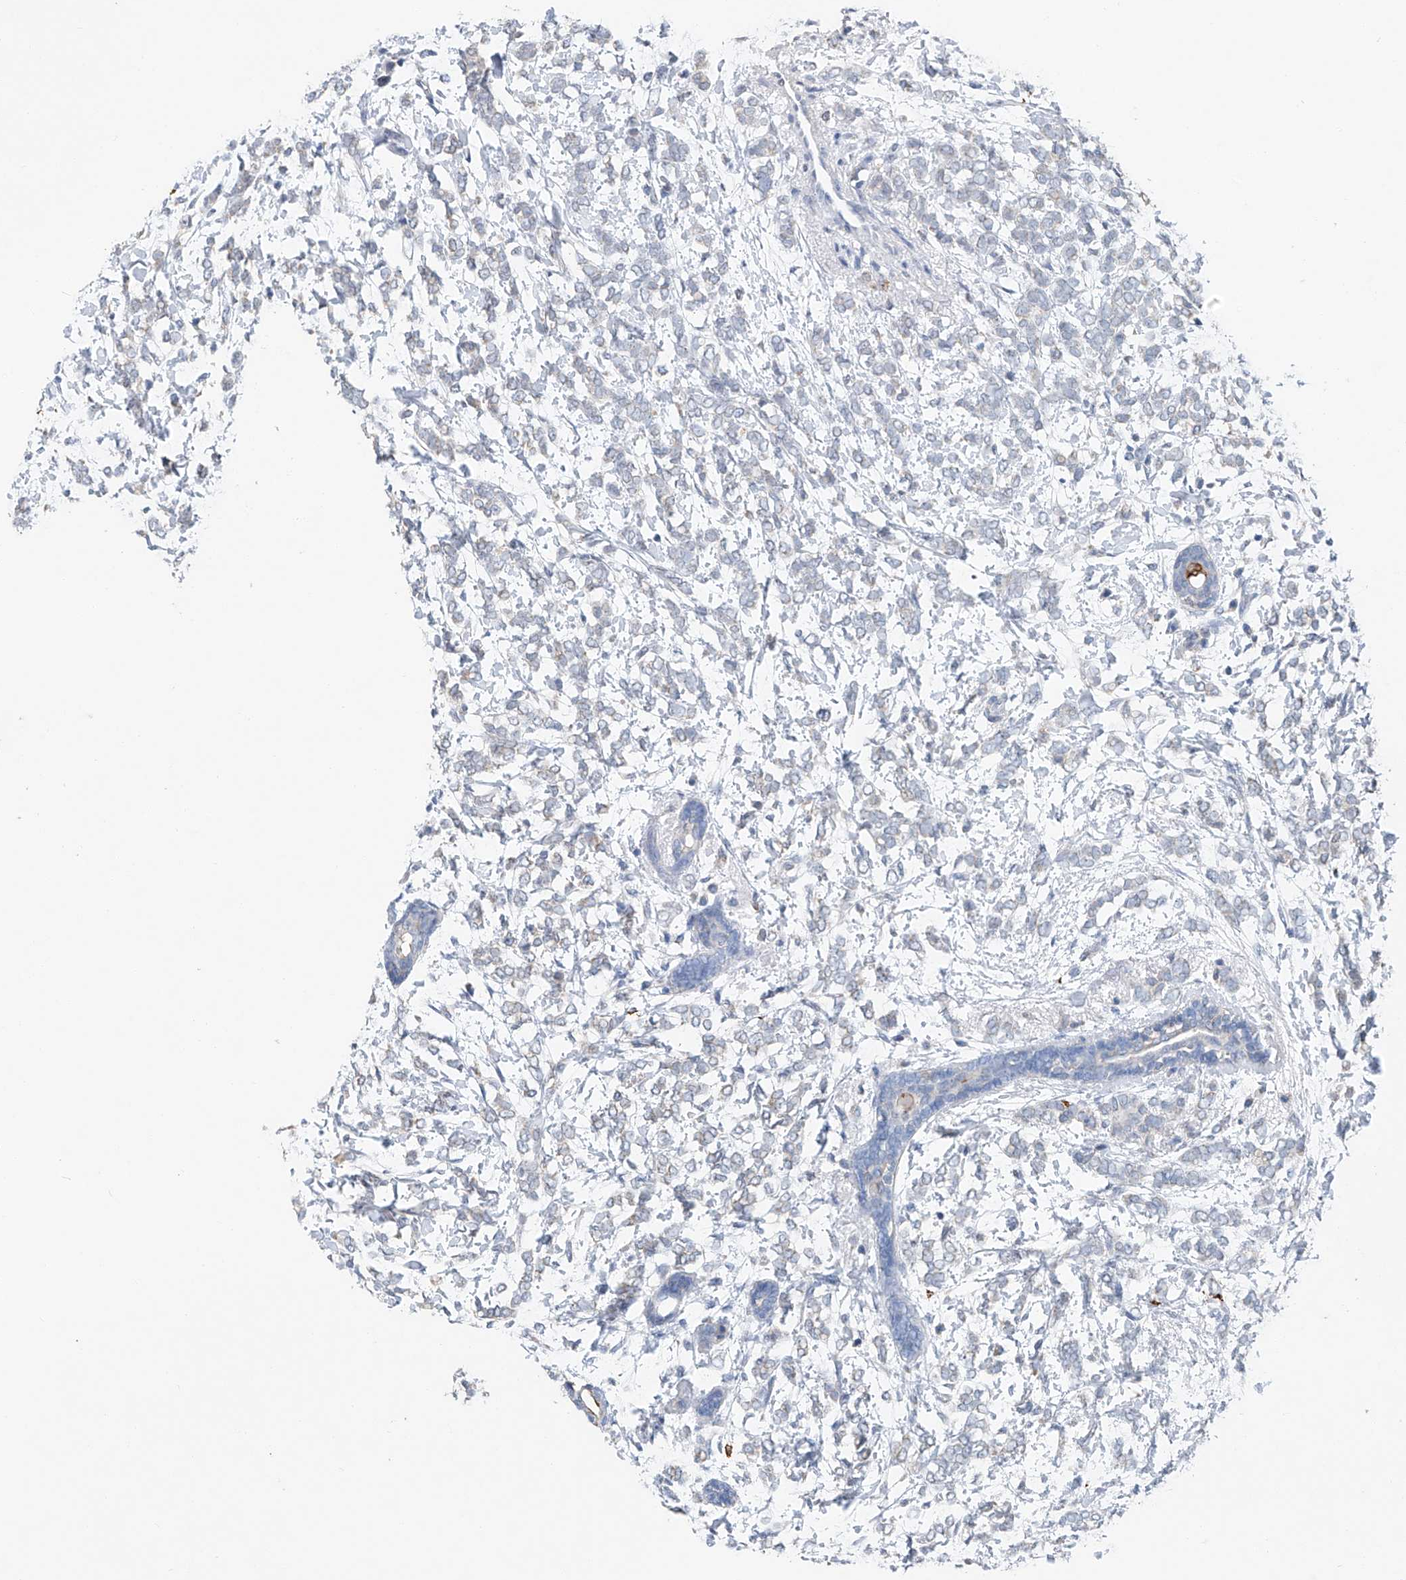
{"staining": {"intensity": "negative", "quantity": "none", "location": "none"}, "tissue": "breast cancer", "cell_type": "Tumor cells", "image_type": "cancer", "snomed": [{"axis": "morphology", "description": "Normal tissue, NOS"}, {"axis": "morphology", "description": "Lobular carcinoma"}, {"axis": "topography", "description": "Breast"}], "caption": "Tumor cells show no significant staining in breast lobular carcinoma.", "gene": "KLF15", "patient": {"sex": "female", "age": 47}}